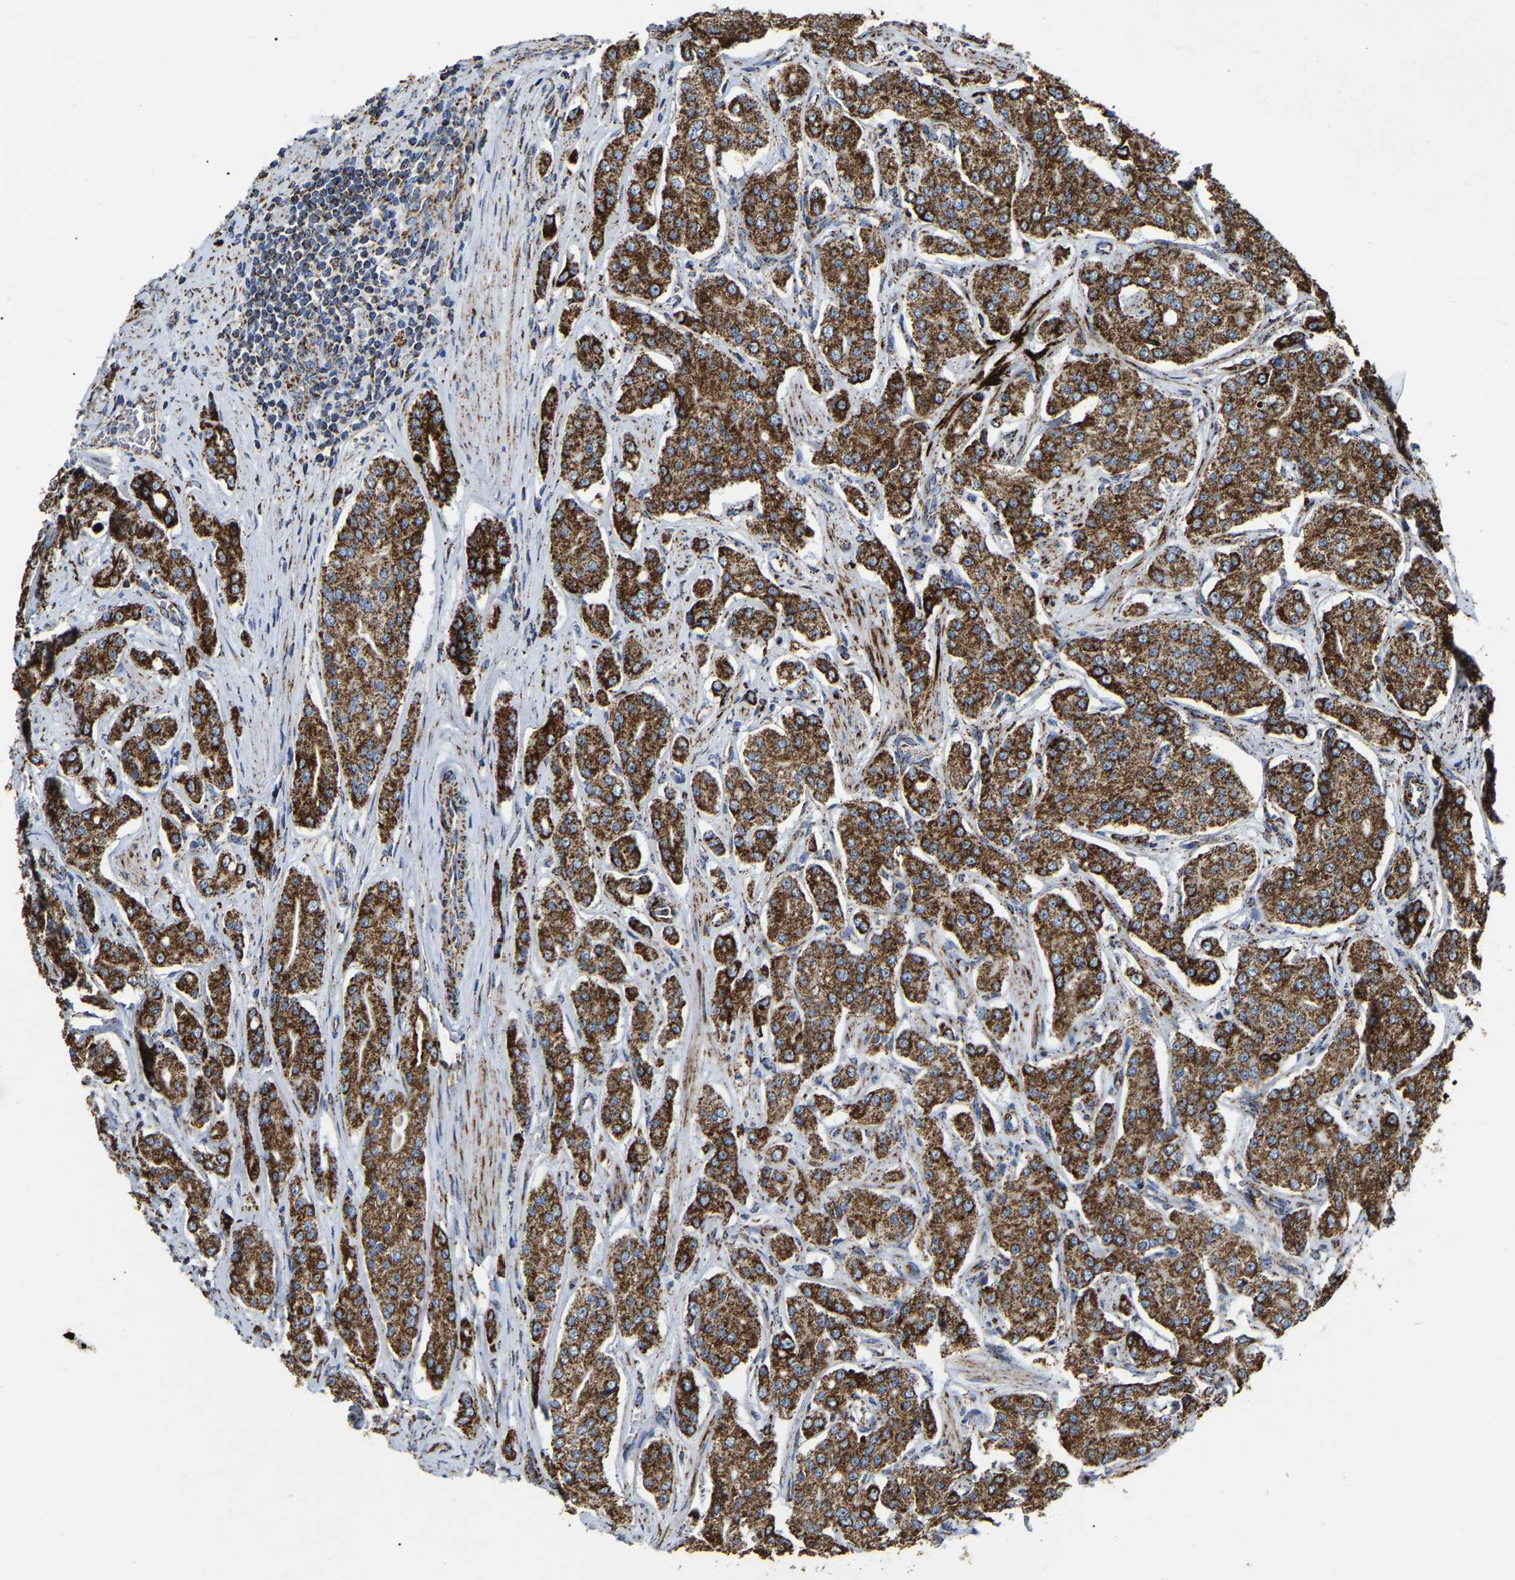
{"staining": {"intensity": "strong", "quantity": ">75%", "location": "cytoplasmic/membranous"}, "tissue": "prostate cancer", "cell_type": "Tumor cells", "image_type": "cancer", "snomed": [{"axis": "morphology", "description": "Adenocarcinoma, Low grade"}, {"axis": "topography", "description": "Prostate"}], "caption": "Prostate cancer stained with a brown dye shows strong cytoplasmic/membranous positive positivity in about >75% of tumor cells.", "gene": "HIBADH", "patient": {"sex": "male", "age": 69}}